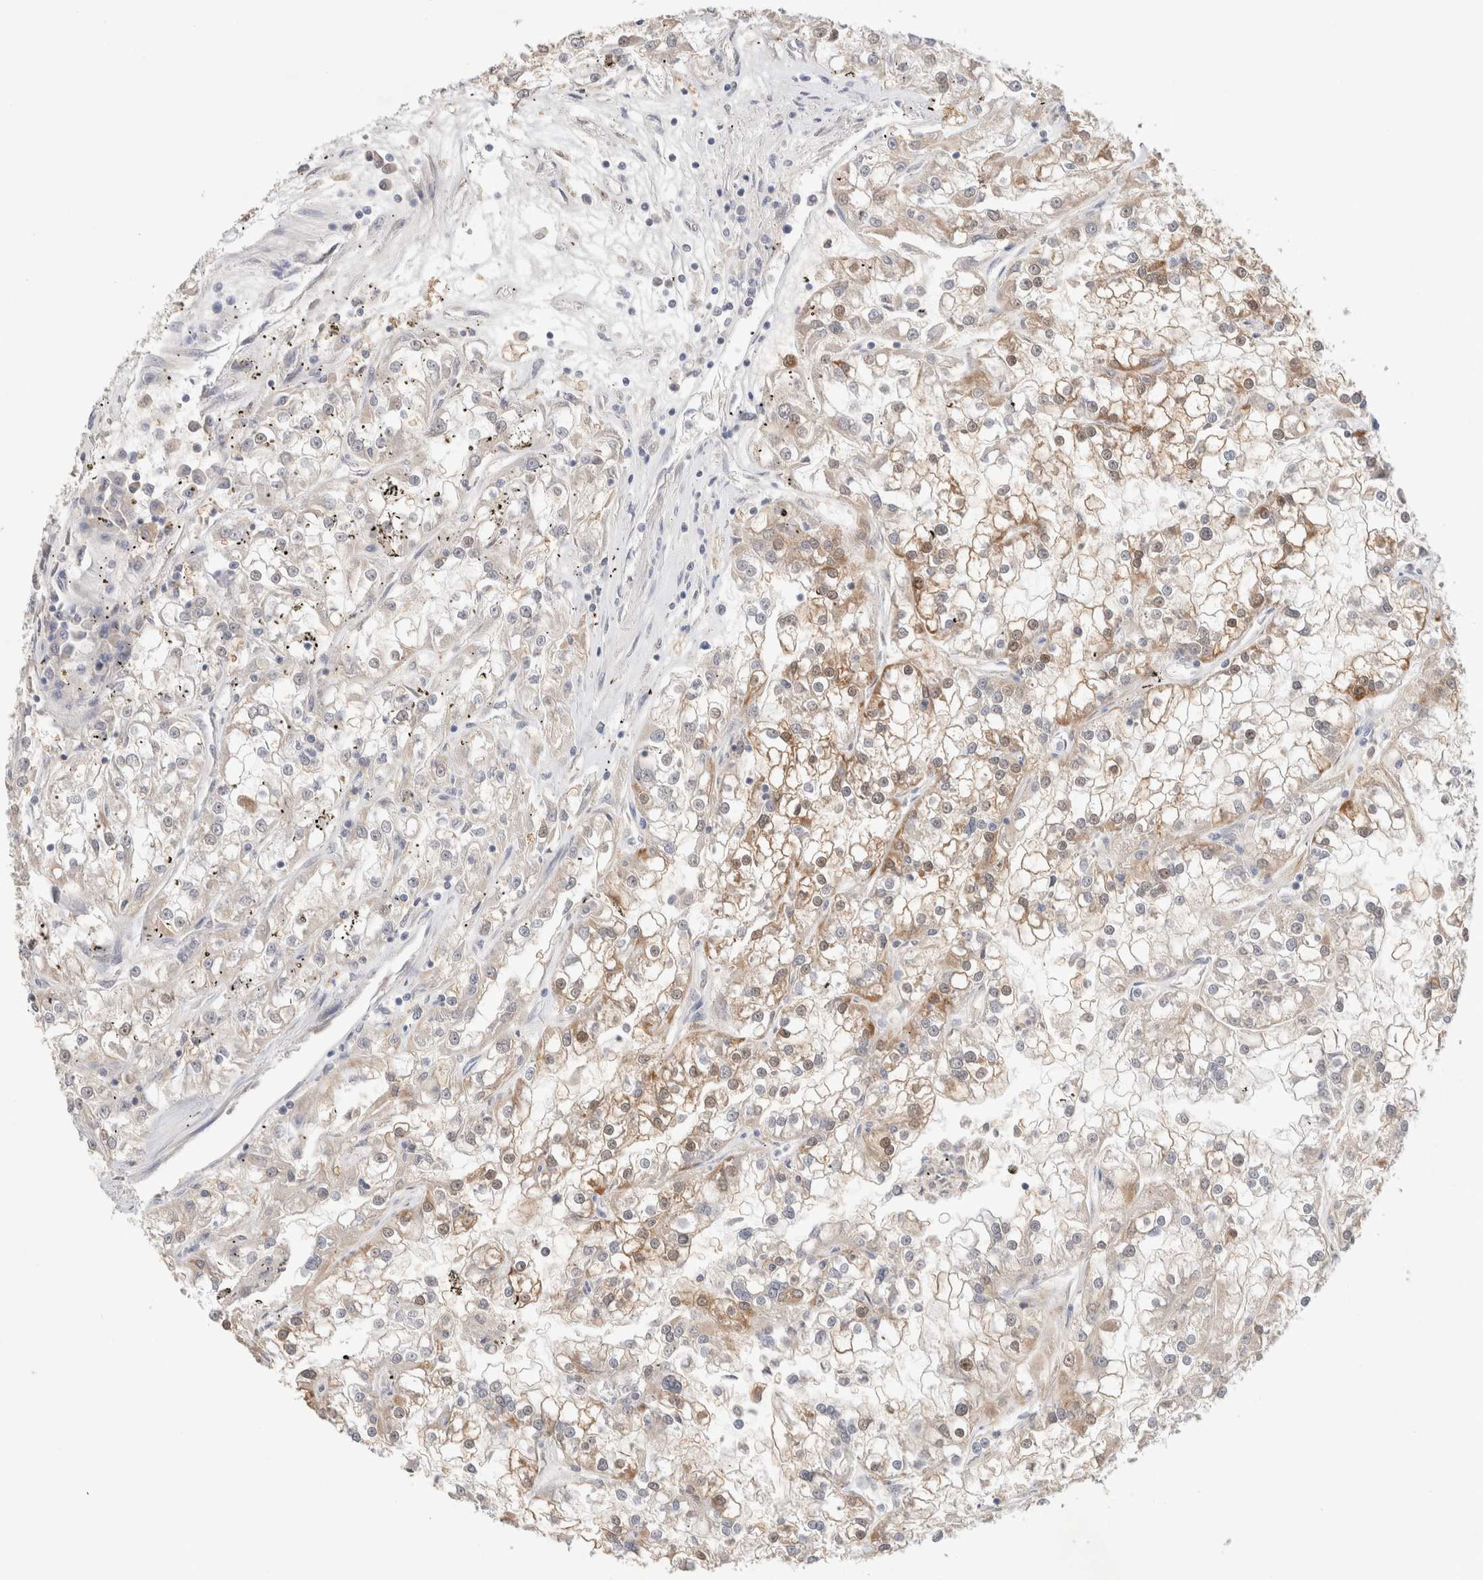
{"staining": {"intensity": "moderate", "quantity": "<25%", "location": "cytoplasmic/membranous"}, "tissue": "renal cancer", "cell_type": "Tumor cells", "image_type": "cancer", "snomed": [{"axis": "morphology", "description": "Adenocarcinoma, NOS"}, {"axis": "topography", "description": "Kidney"}], "caption": "Immunohistochemical staining of renal cancer (adenocarcinoma) displays moderate cytoplasmic/membranous protein positivity in approximately <25% of tumor cells.", "gene": "MPP2", "patient": {"sex": "female", "age": 52}}